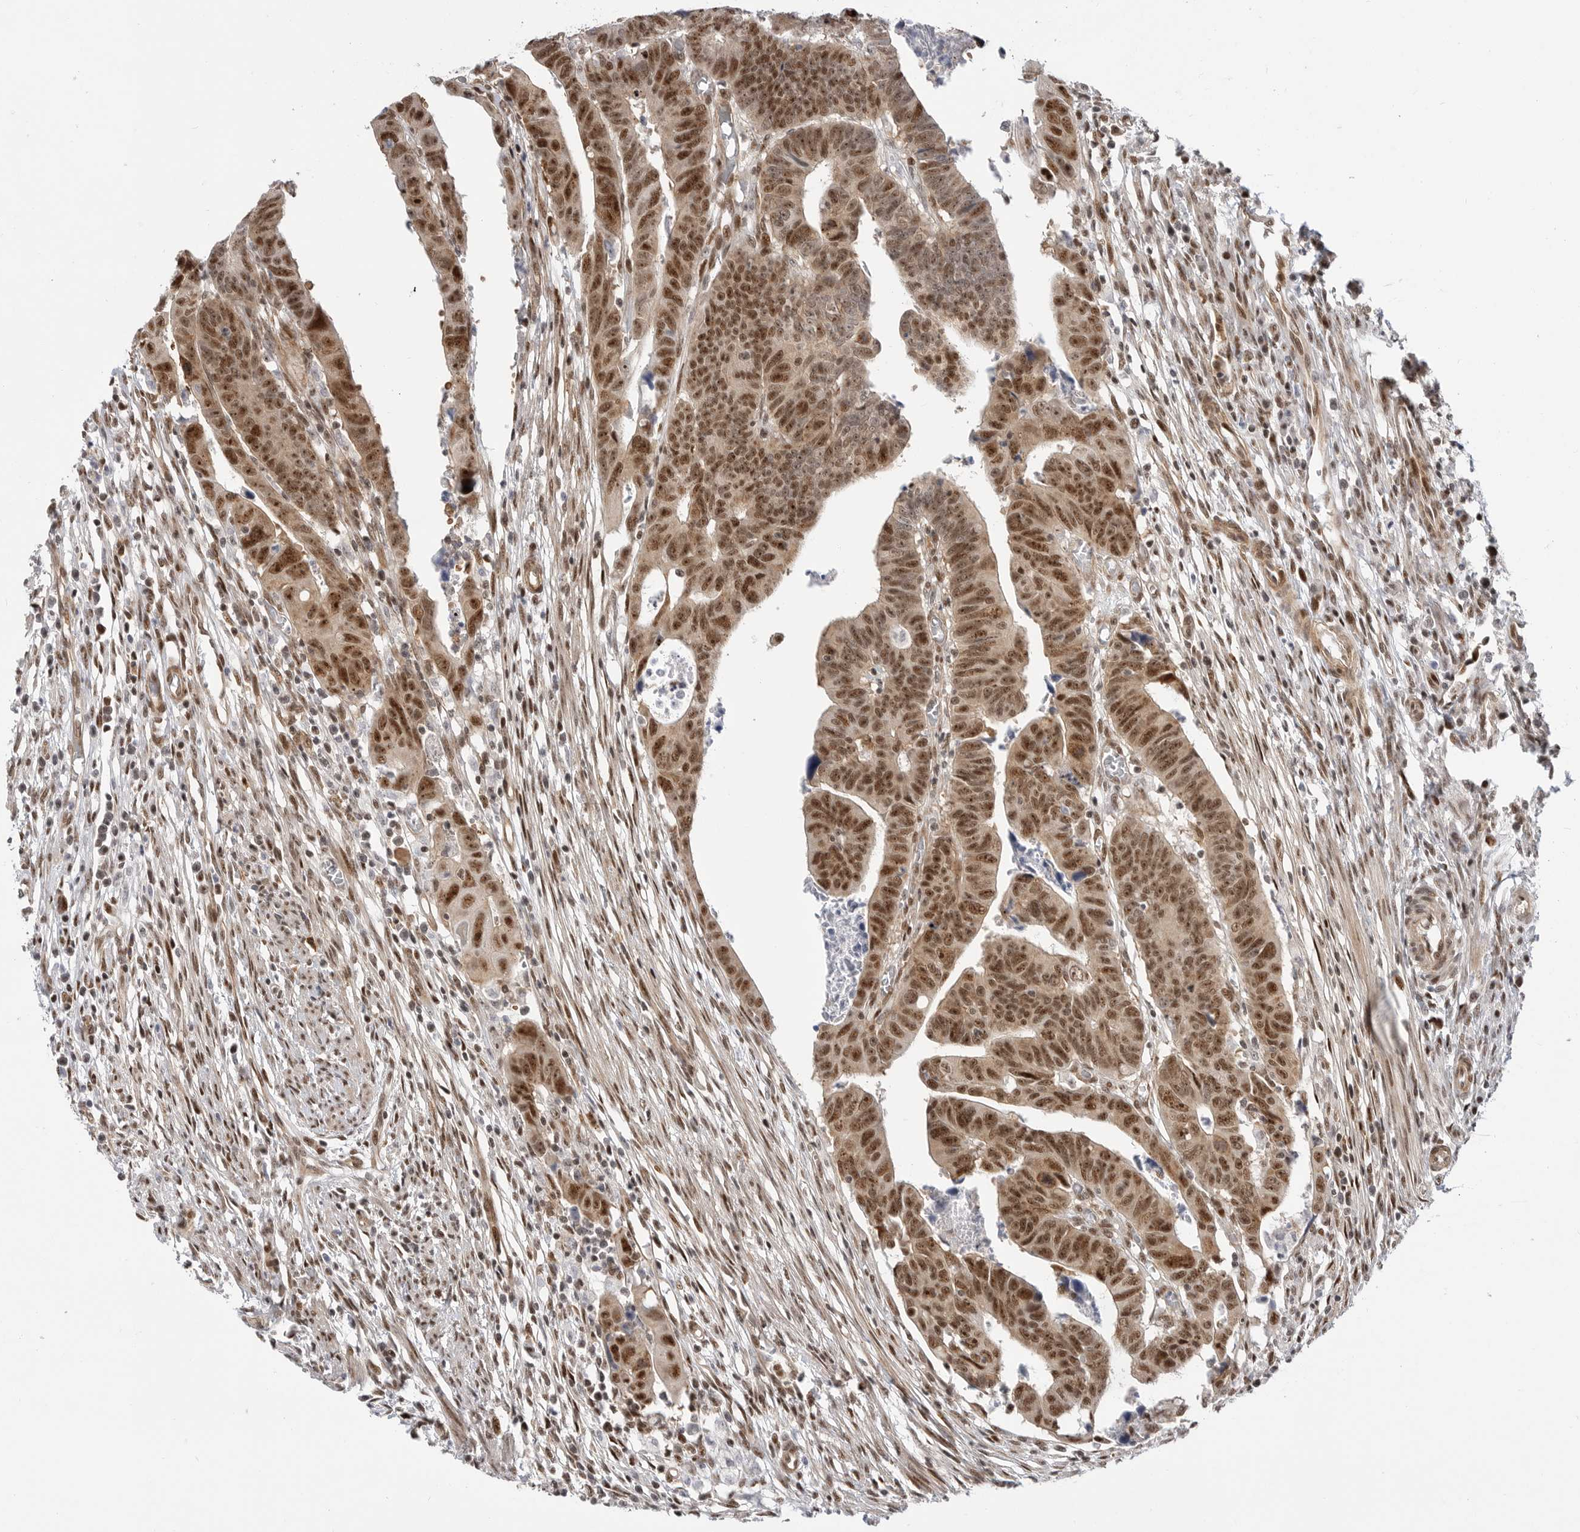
{"staining": {"intensity": "strong", "quantity": ">75%", "location": "cytoplasmic/membranous,nuclear"}, "tissue": "colorectal cancer", "cell_type": "Tumor cells", "image_type": "cancer", "snomed": [{"axis": "morphology", "description": "Adenocarcinoma, NOS"}, {"axis": "topography", "description": "Rectum"}], "caption": "Immunohistochemistry (IHC) of human colorectal cancer (adenocarcinoma) demonstrates high levels of strong cytoplasmic/membranous and nuclear positivity in approximately >75% of tumor cells. (brown staining indicates protein expression, while blue staining denotes nuclei).", "gene": "GPATCH2", "patient": {"sex": "female", "age": 65}}